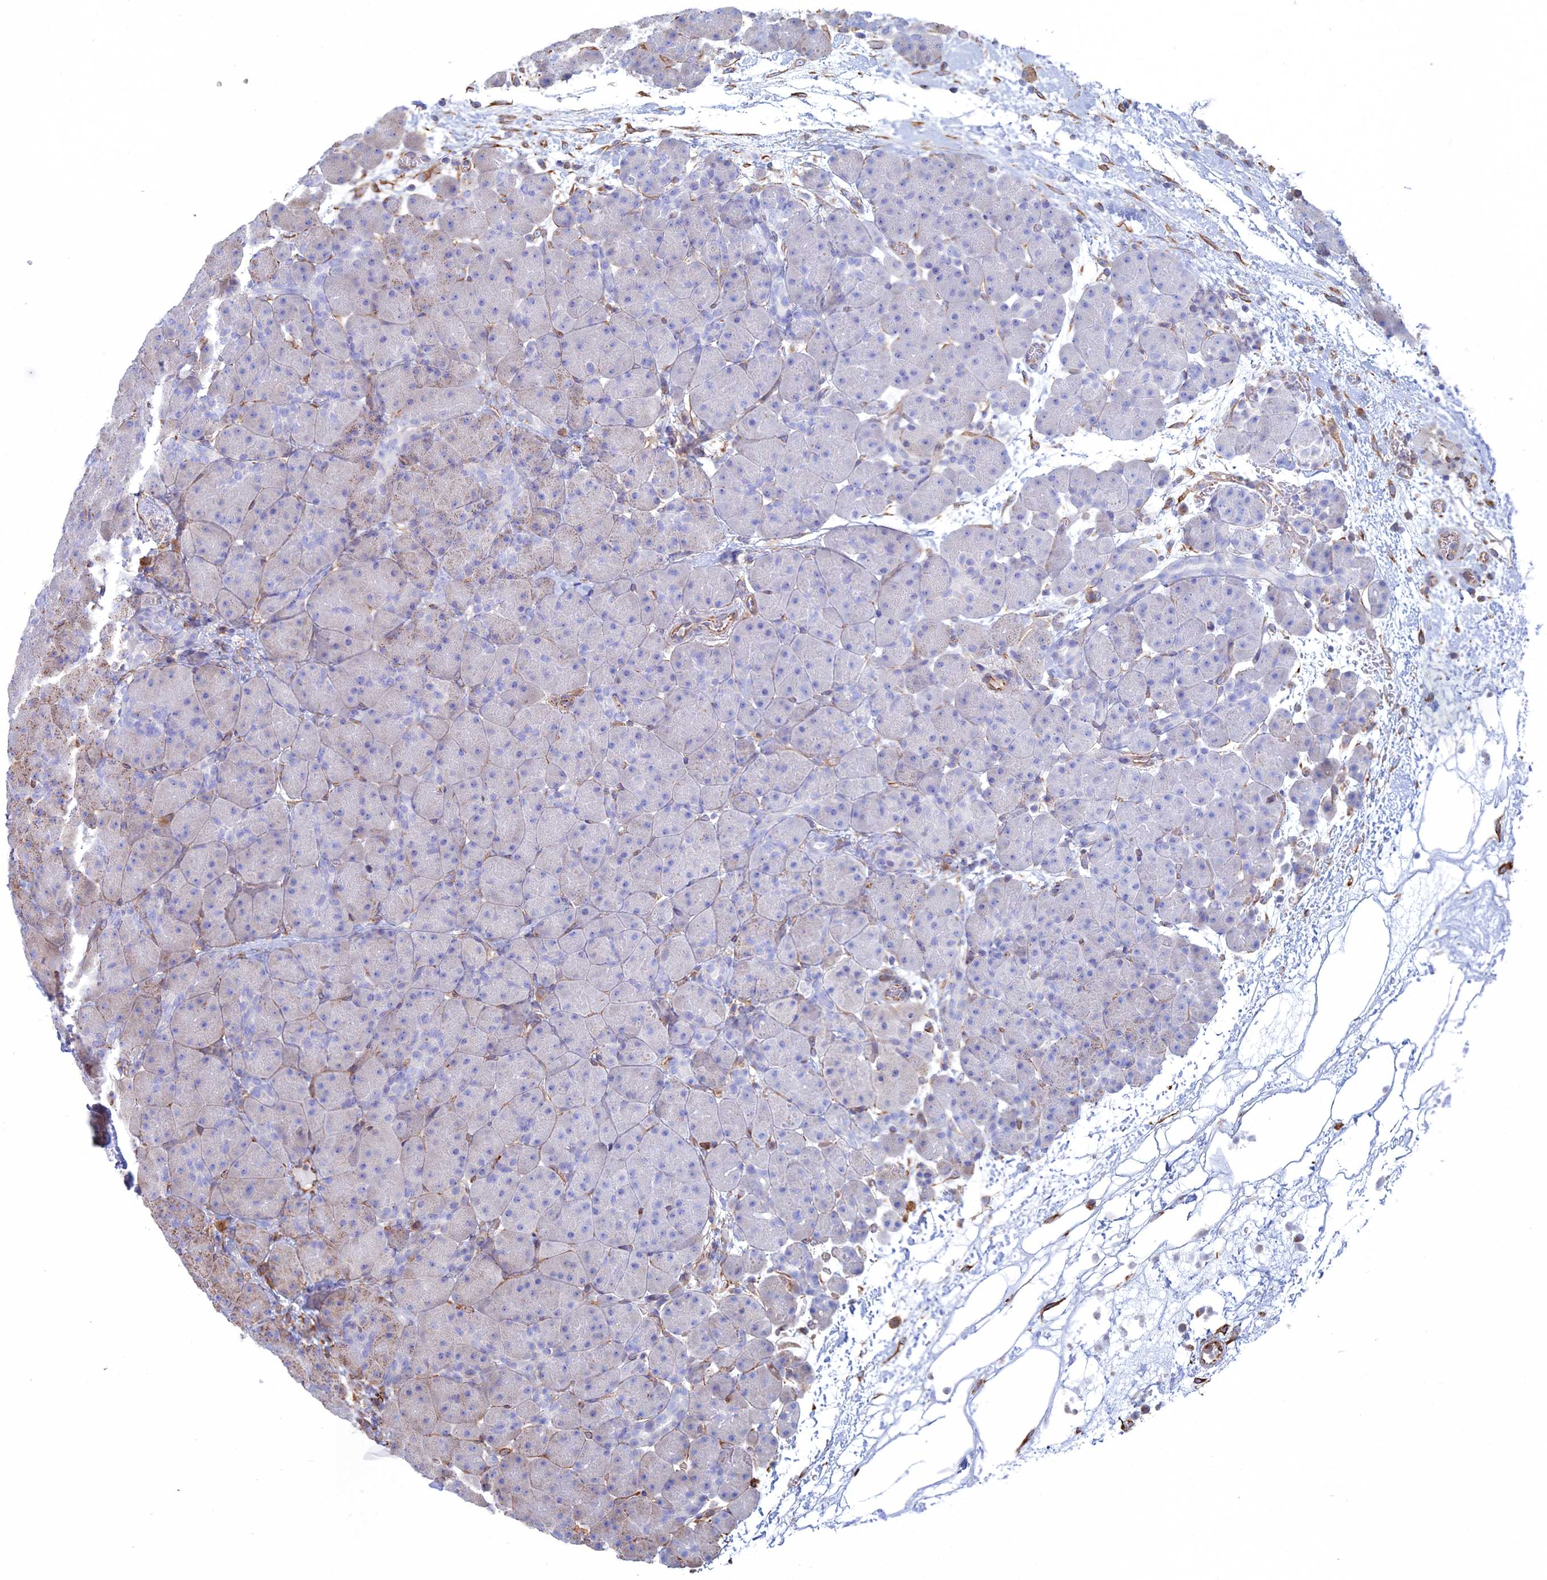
{"staining": {"intensity": "moderate", "quantity": "<25%", "location": "cytoplasmic/membranous"}, "tissue": "pancreas", "cell_type": "Exocrine glandular cells", "image_type": "normal", "snomed": [{"axis": "morphology", "description": "Normal tissue, NOS"}, {"axis": "topography", "description": "Pancreas"}], "caption": "Protein staining by immunohistochemistry (IHC) exhibits moderate cytoplasmic/membranous expression in about <25% of exocrine glandular cells in unremarkable pancreas. The protein is stained brown, and the nuclei are stained in blue (DAB (3,3'-diaminobenzidine) IHC with brightfield microscopy, high magnification).", "gene": "CLVS2", "patient": {"sex": "male", "age": 66}}